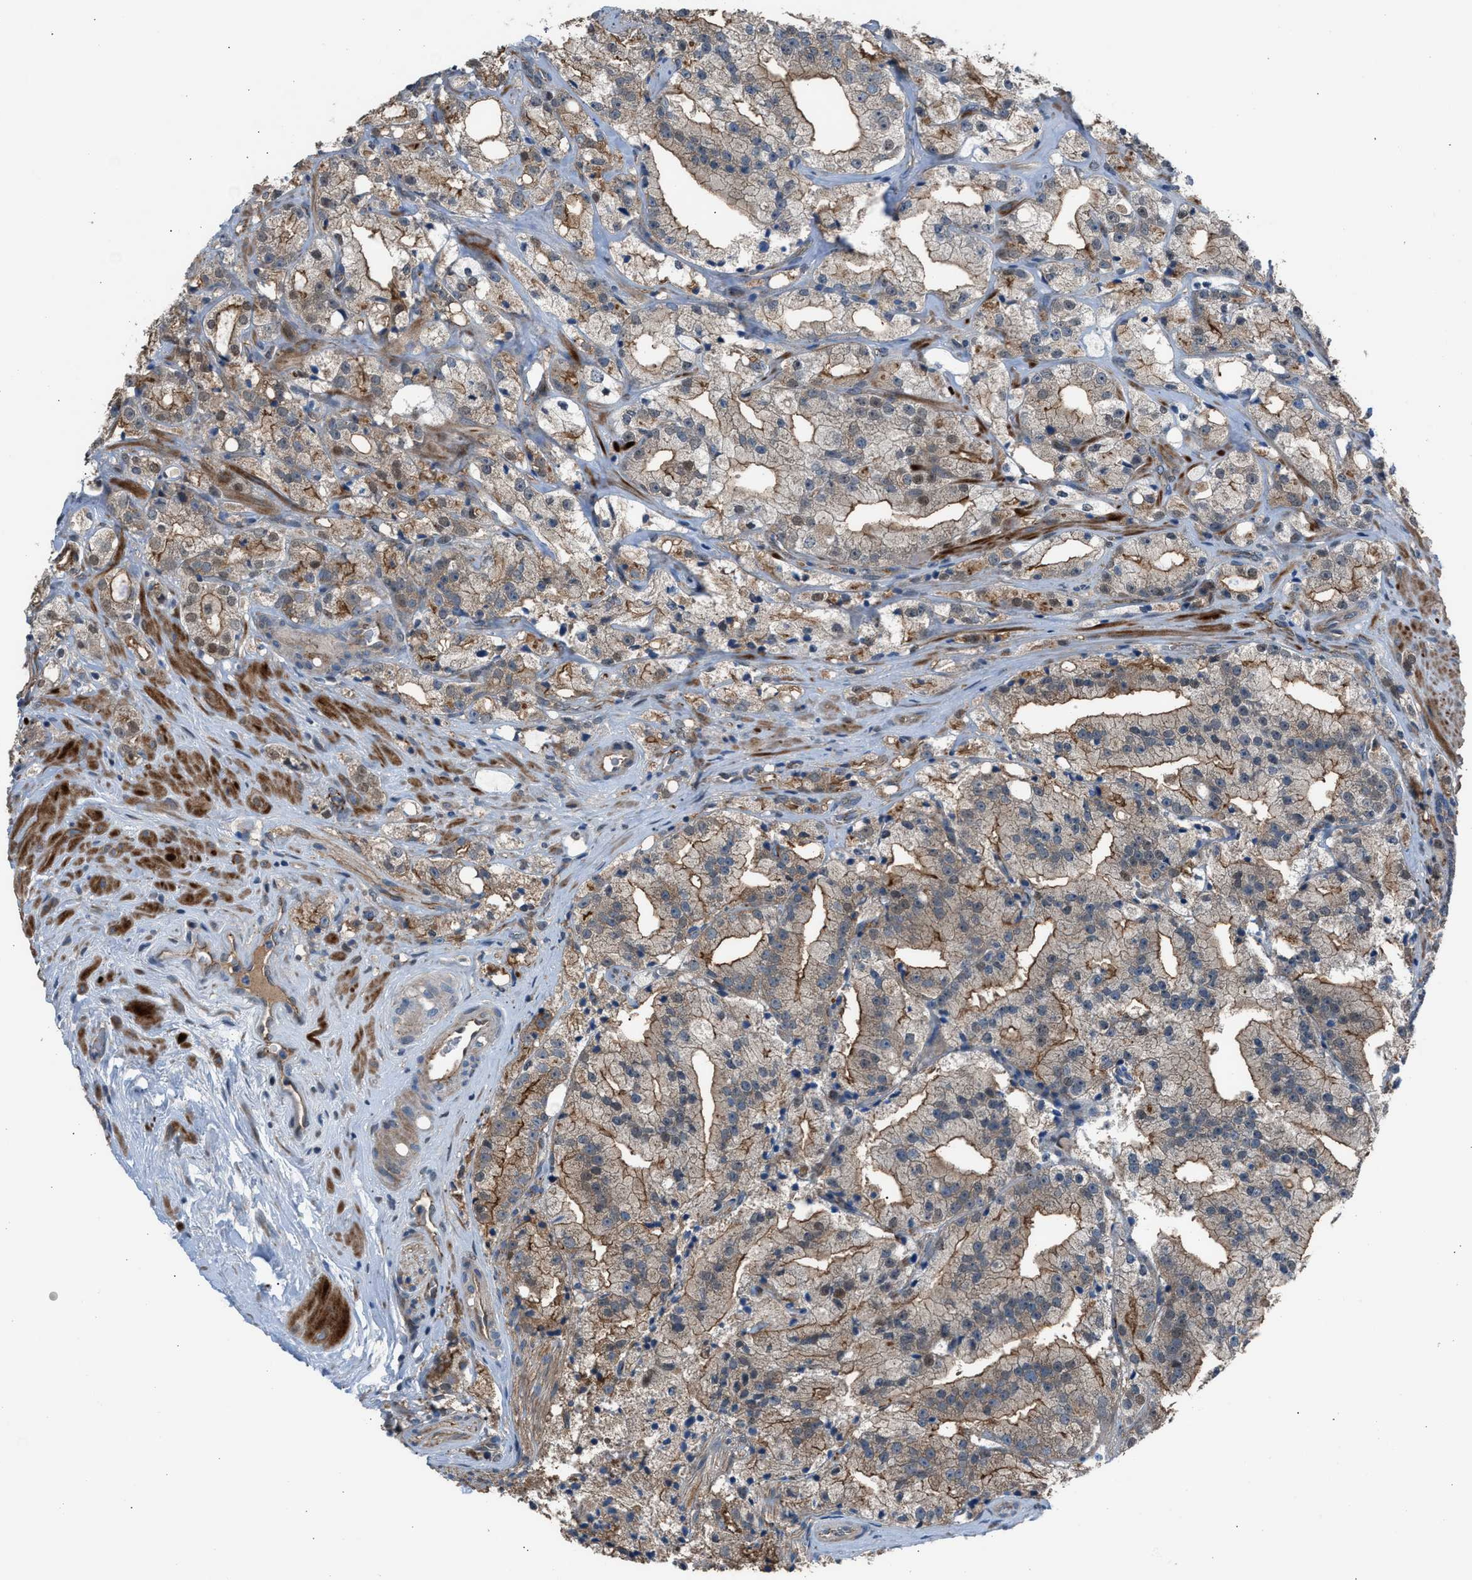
{"staining": {"intensity": "moderate", "quantity": ">75%", "location": "cytoplasmic/membranous,nuclear"}, "tissue": "prostate cancer", "cell_type": "Tumor cells", "image_type": "cancer", "snomed": [{"axis": "morphology", "description": "Adenocarcinoma, High grade"}, {"axis": "topography", "description": "Prostate"}], "caption": "A brown stain labels moderate cytoplasmic/membranous and nuclear staining of a protein in prostate cancer (adenocarcinoma (high-grade)) tumor cells.", "gene": "CRTC1", "patient": {"sex": "male", "age": 64}}